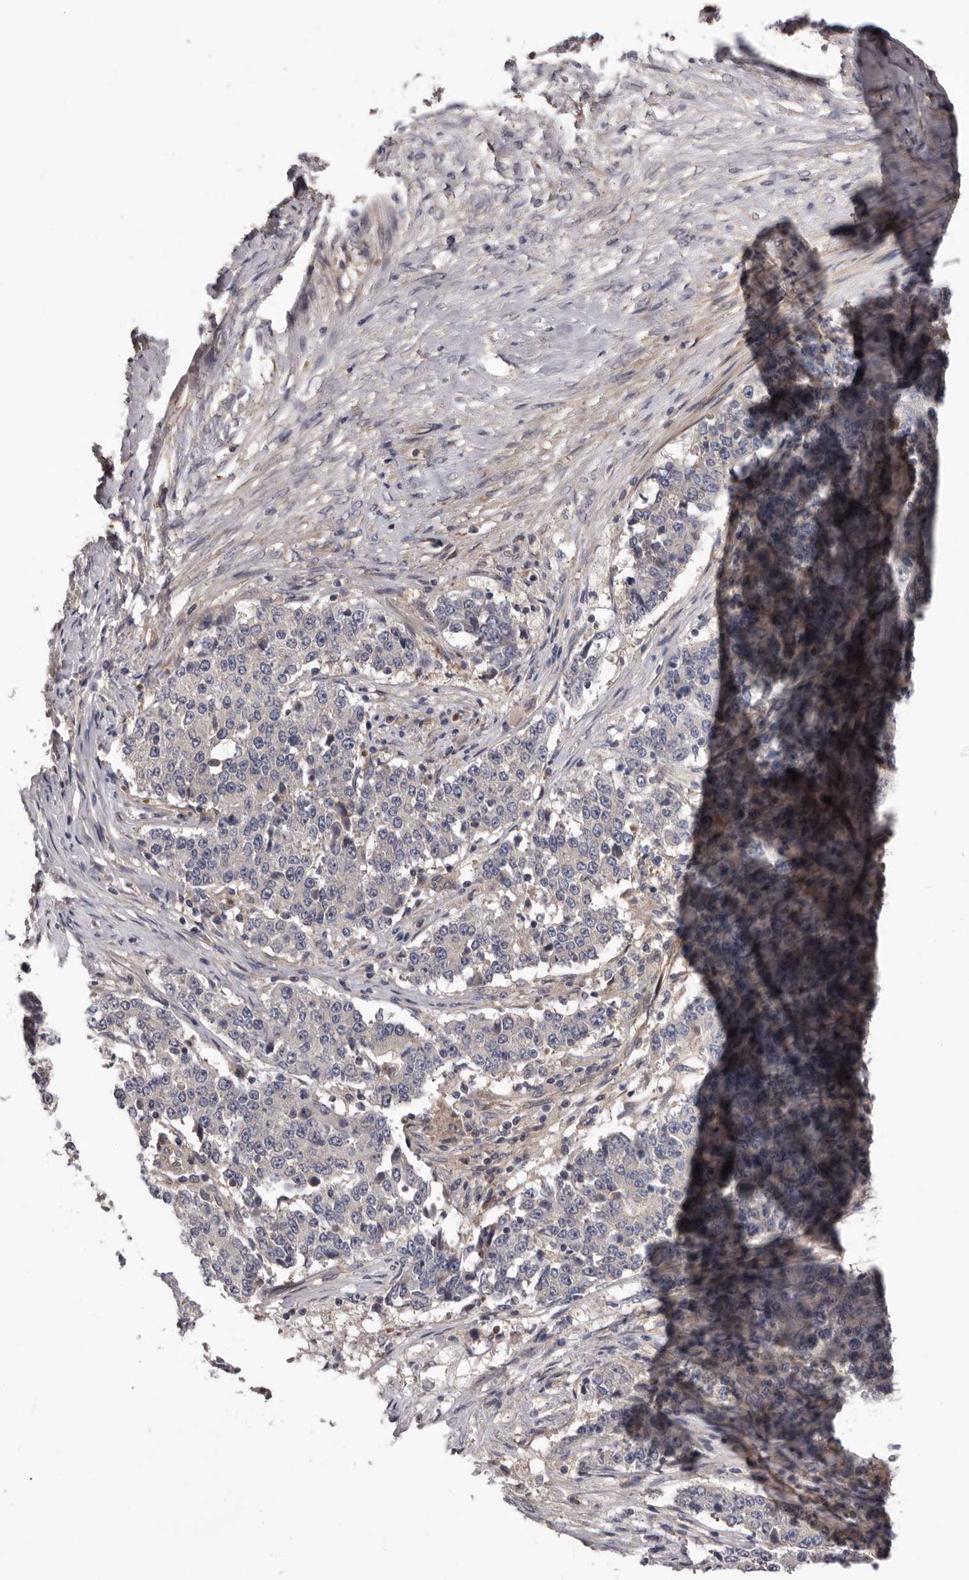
{"staining": {"intensity": "negative", "quantity": "none", "location": "none"}, "tissue": "stomach cancer", "cell_type": "Tumor cells", "image_type": "cancer", "snomed": [{"axis": "morphology", "description": "Adenocarcinoma, NOS"}, {"axis": "topography", "description": "Stomach"}], "caption": "An immunohistochemistry (IHC) histopathology image of stomach cancer (adenocarcinoma) is shown. There is no staining in tumor cells of stomach cancer (adenocarcinoma).", "gene": "PRKD1", "patient": {"sex": "male", "age": 59}}